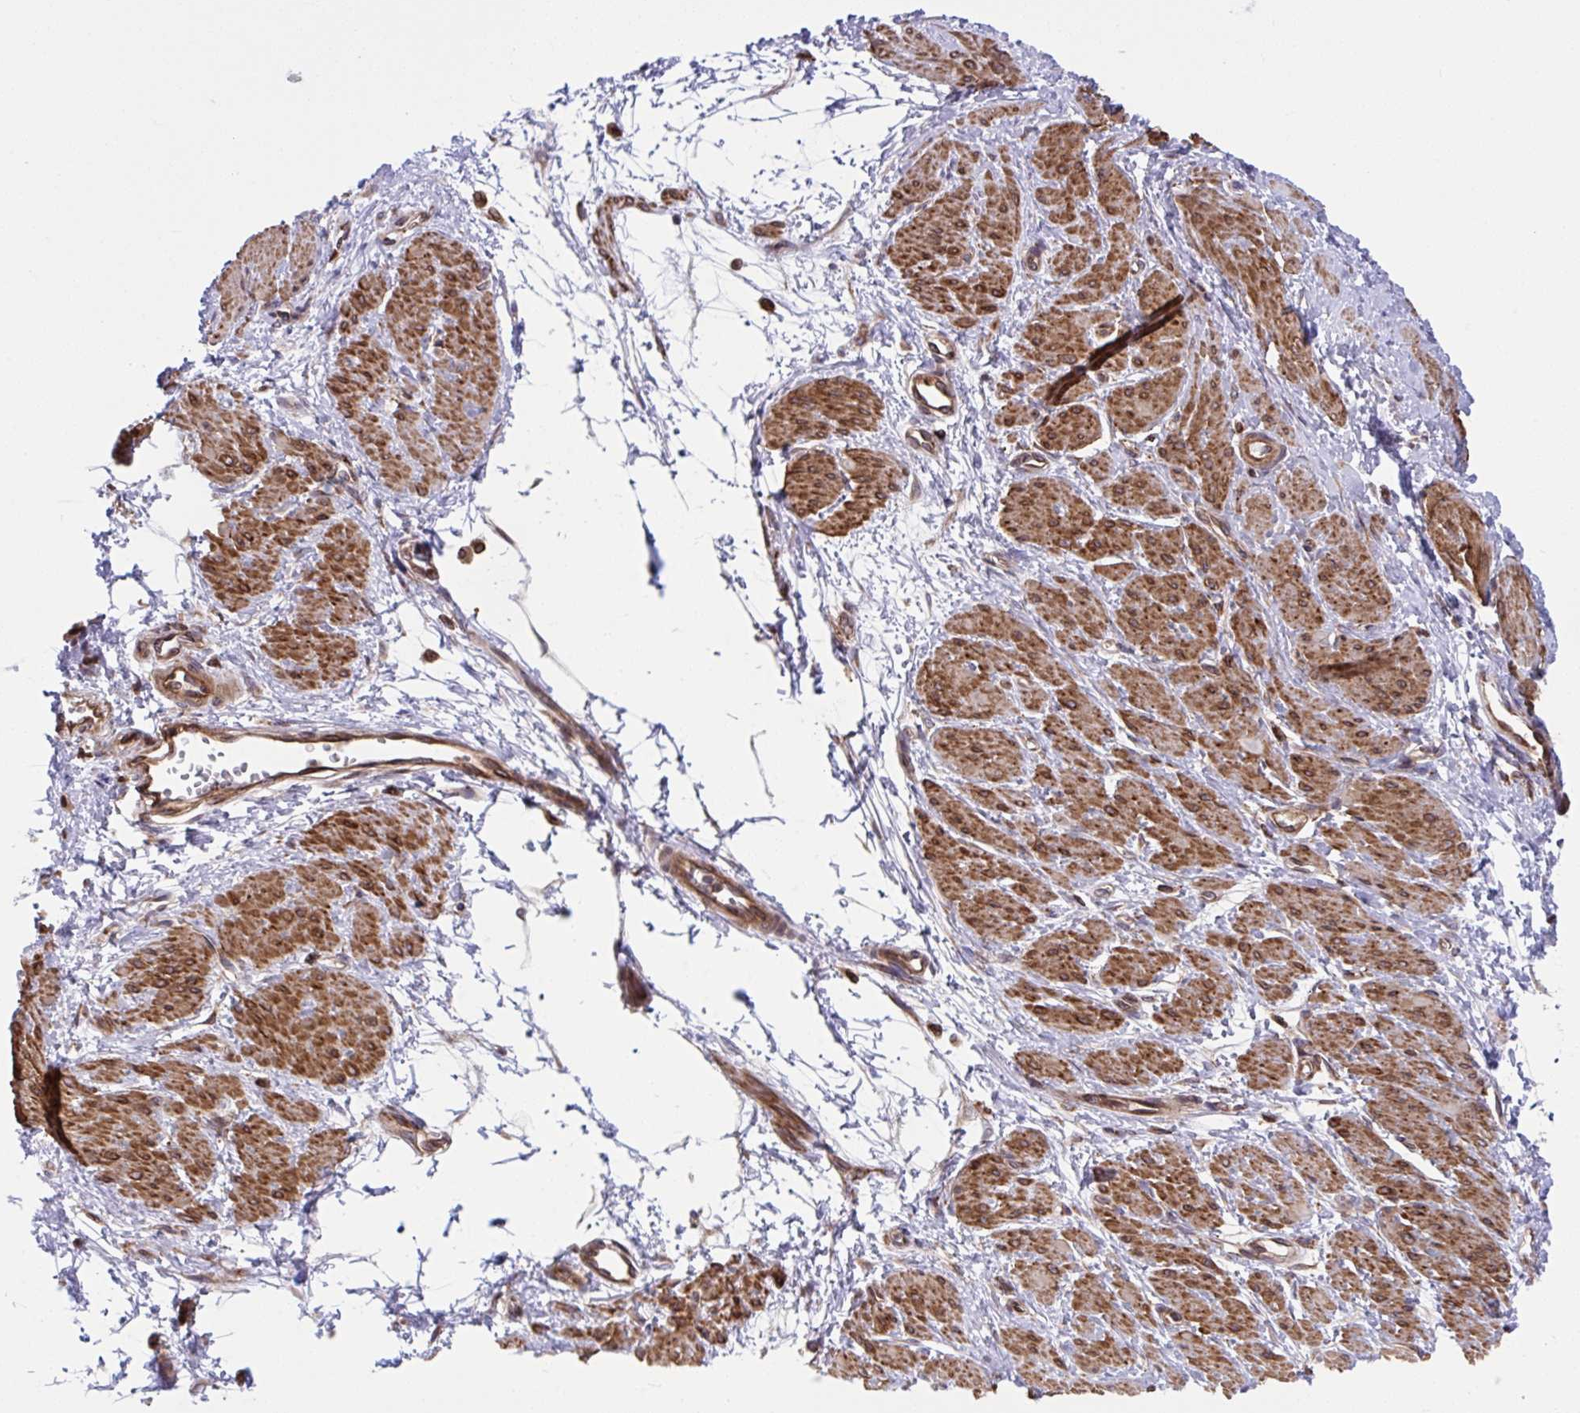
{"staining": {"intensity": "strong", "quantity": ">75%", "location": "cytoplasmic/membranous"}, "tissue": "smooth muscle", "cell_type": "Smooth muscle cells", "image_type": "normal", "snomed": [{"axis": "morphology", "description": "Normal tissue, NOS"}, {"axis": "topography", "description": "Smooth muscle"}, {"axis": "topography", "description": "Uterus"}], "caption": "Protein staining reveals strong cytoplasmic/membranous staining in about >75% of smooth muscle cells in benign smooth muscle.", "gene": "STIM2", "patient": {"sex": "female", "age": 39}}